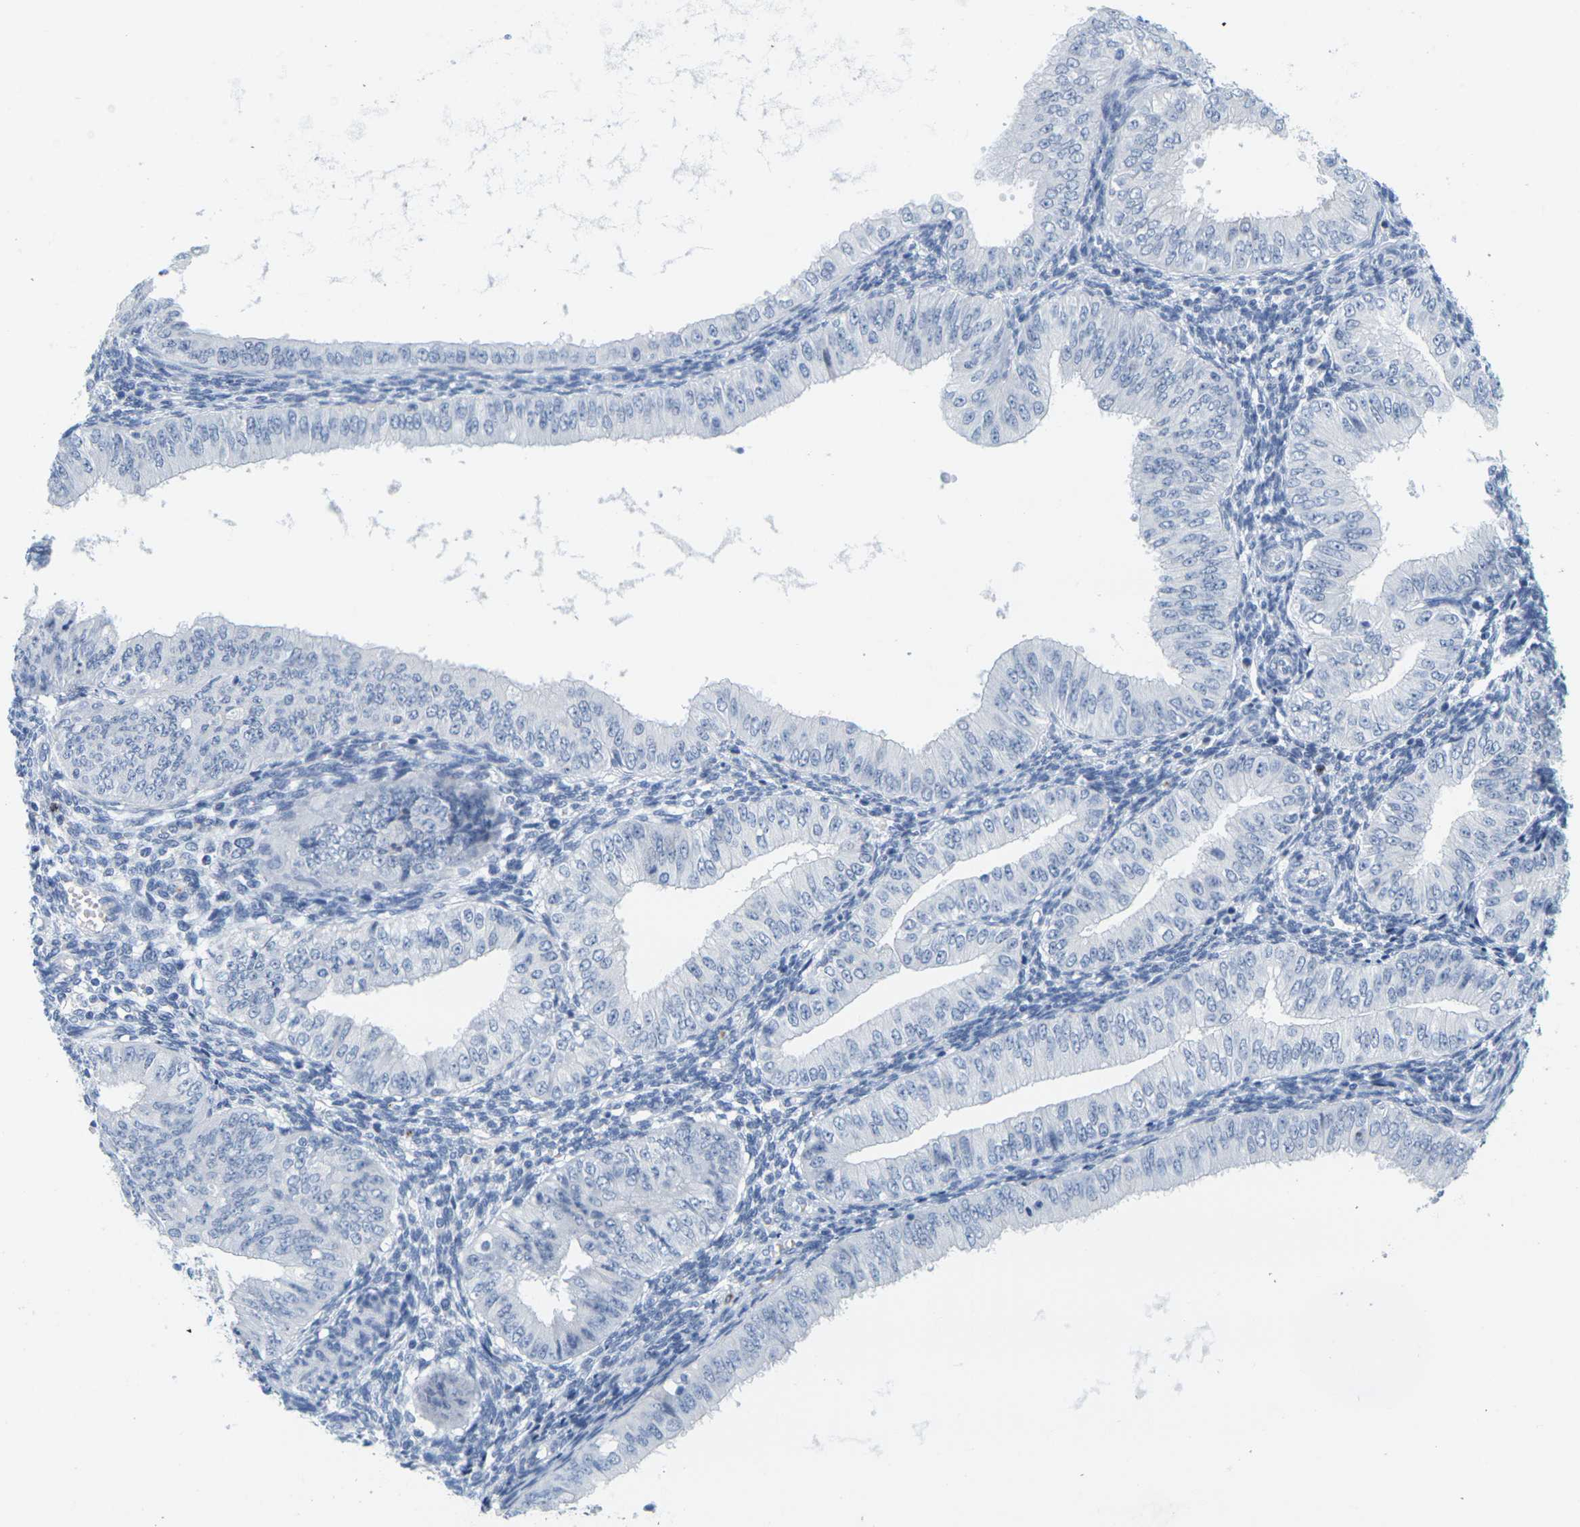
{"staining": {"intensity": "negative", "quantity": "none", "location": "none"}, "tissue": "endometrial cancer", "cell_type": "Tumor cells", "image_type": "cancer", "snomed": [{"axis": "morphology", "description": "Normal tissue, NOS"}, {"axis": "morphology", "description": "Adenocarcinoma, NOS"}, {"axis": "topography", "description": "Endometrium"}], "caption": "Endometrial cancer (adenocarcinoma) was stained to show a protein in brown. There is no significant expression in tumor cells. (DAB immunohistochemistry with hematoxylin counter stain).", "gene": "HLA-DOB", "patient": {"sex": "female", "age": 53}}